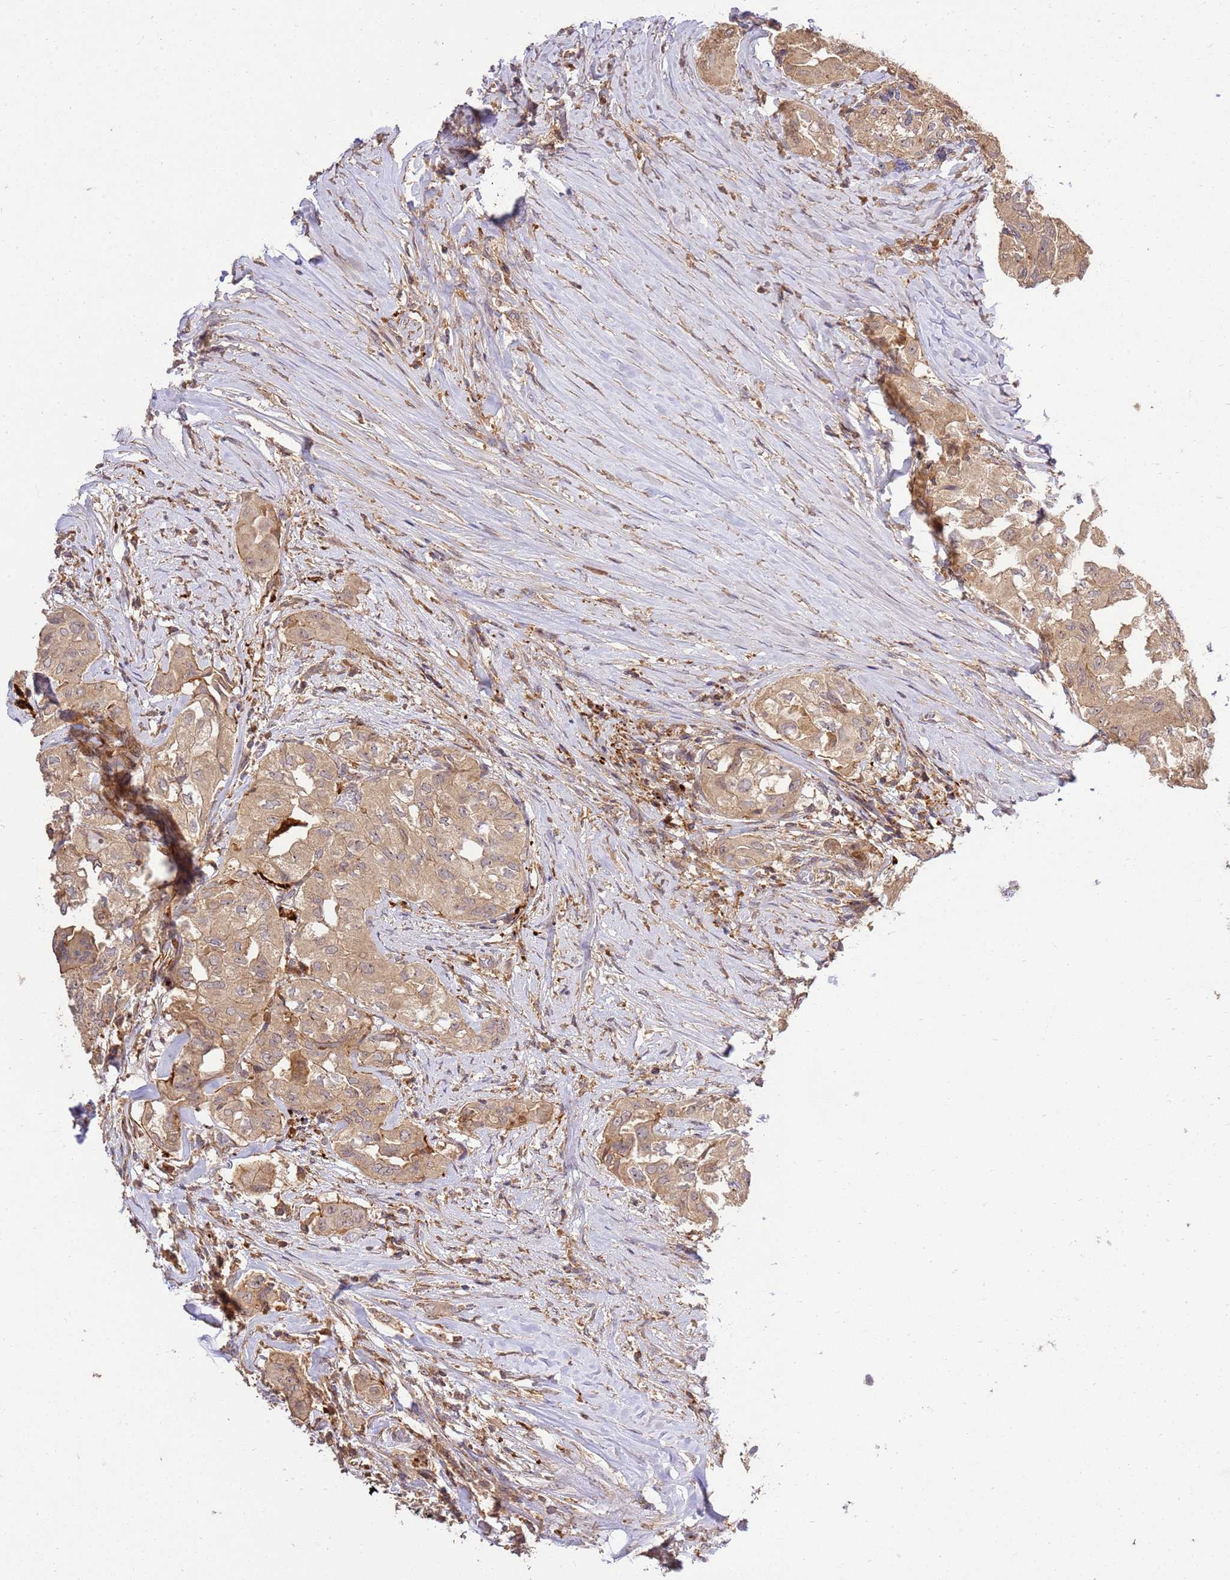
{"staining": {"intensity": "moderate", "quantity": ">75%", "location": "cytoplasmic/membranous"}, "tissue": "thyroid cancer", "cell_type": "Tumor cells", "image_type": "cancer", "snomed": [{"axis": "morphology", "description": "Papillary adenocarcinoma, NOS"}, {"axis": "topography", "description": "Thyroid gland"}], "caption": "This is an image of IHC staining of thyroid cancer (papillary adenocarcinoma), which shows moderate positivity in the cytoplasmic/membranous of tumor cells.", "gene": "GAREM1", "patient": {"sex": "female", "age": 59}}